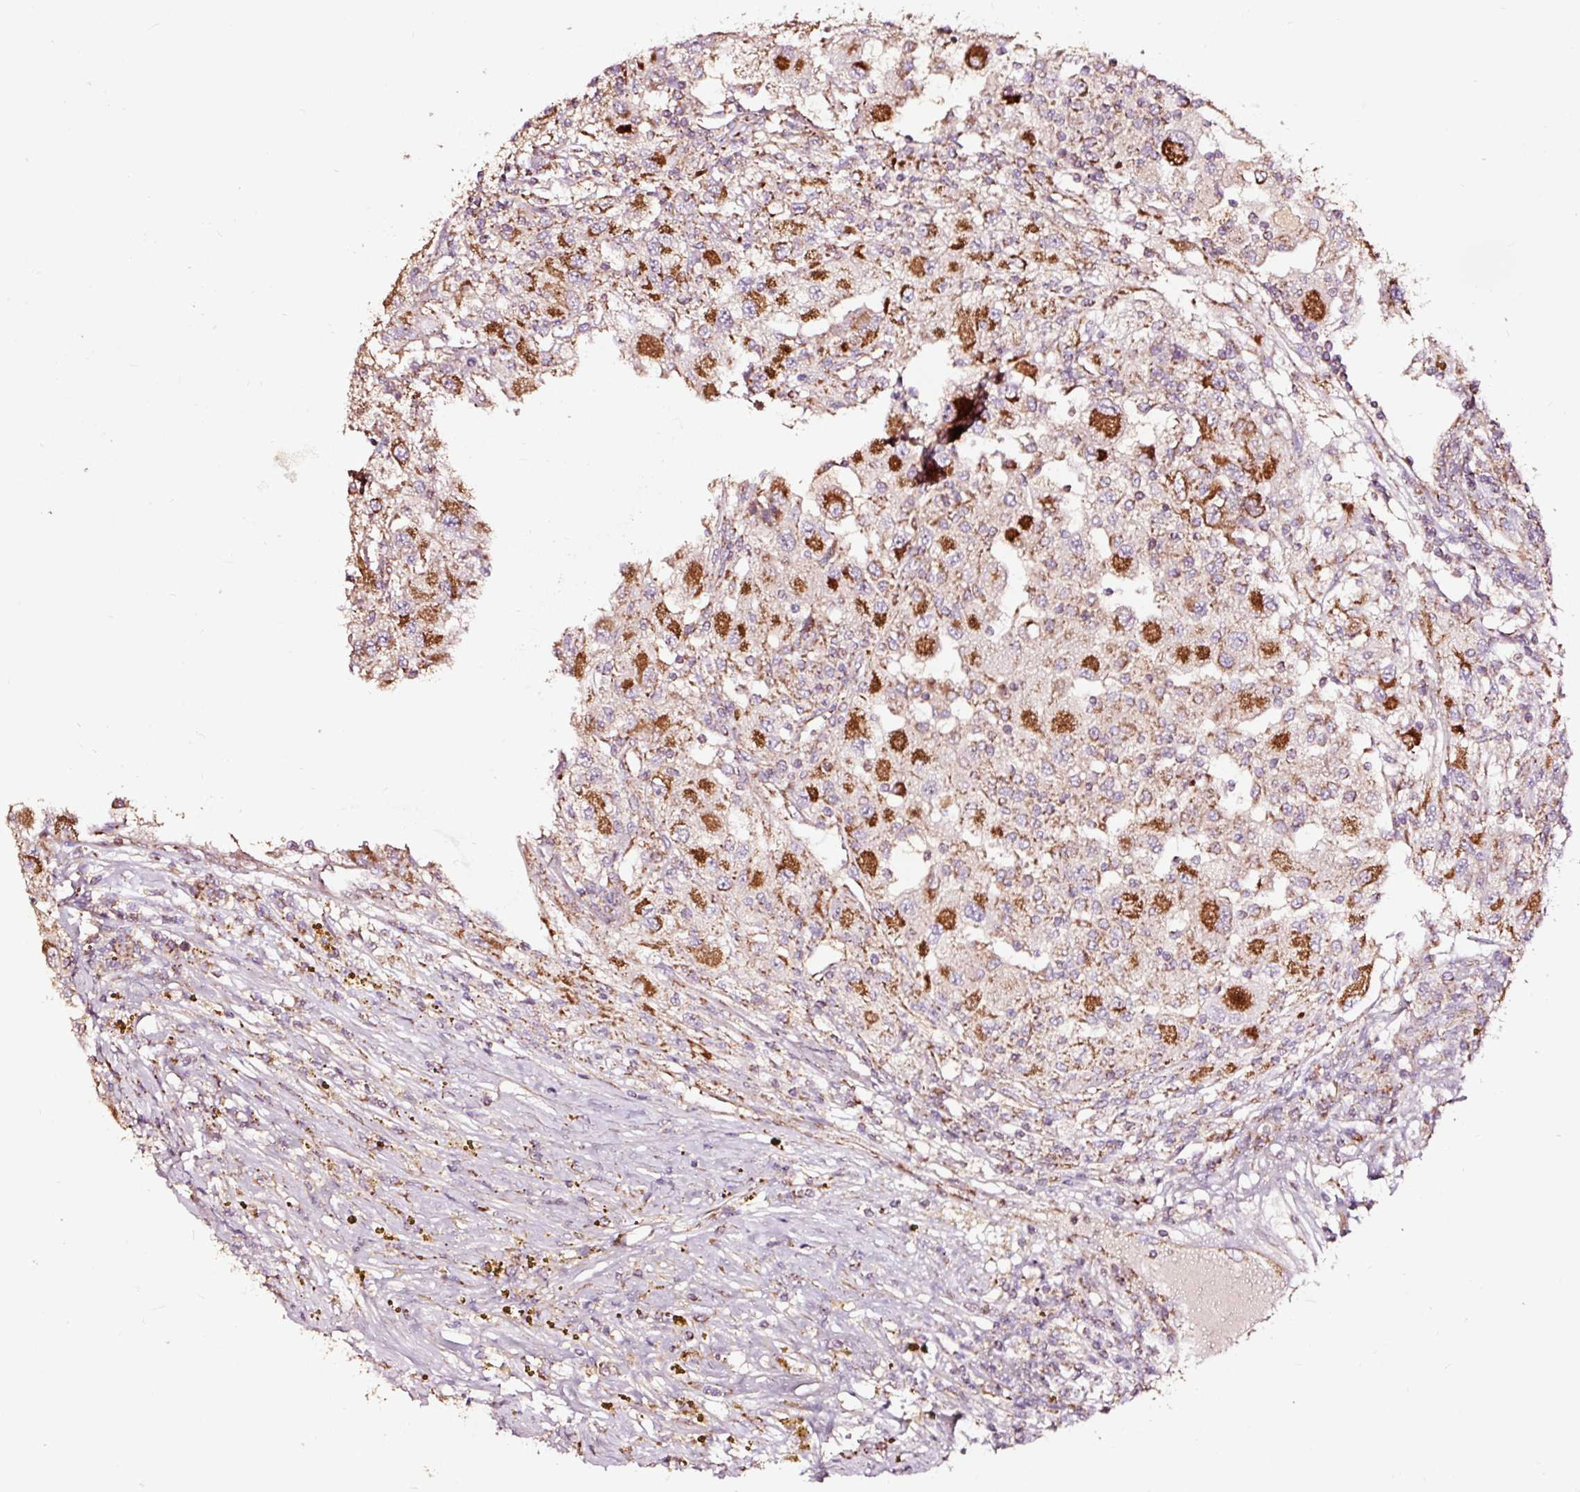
{"staining": {"intensity": "strong", "quantity": "25%-75%", "location": "cytoplasmic/membranous"}, "tissue": "renal cancer", "cell_type": "Tumor cells", "image_type": "cancer", "snomed": [{"axis": "morphology", "description": "Adenocarcinoma, NOS"}, {"axis": "topography", "description": "Kidney"}], "caption": "Immunohistochemistry (IHC) photomicrograph of neoplastic tissue: adenocarcinoma (renal) stained using immunohistochemistry (IHC) displays high levels of strong protein expression localized specifically in the cytoplasmic/membranous of tumor cells, appearing as a cytoplasmic/membranous brown color.", "gene": "TPM1", "patient": {"sex": "female", "age": 67}}